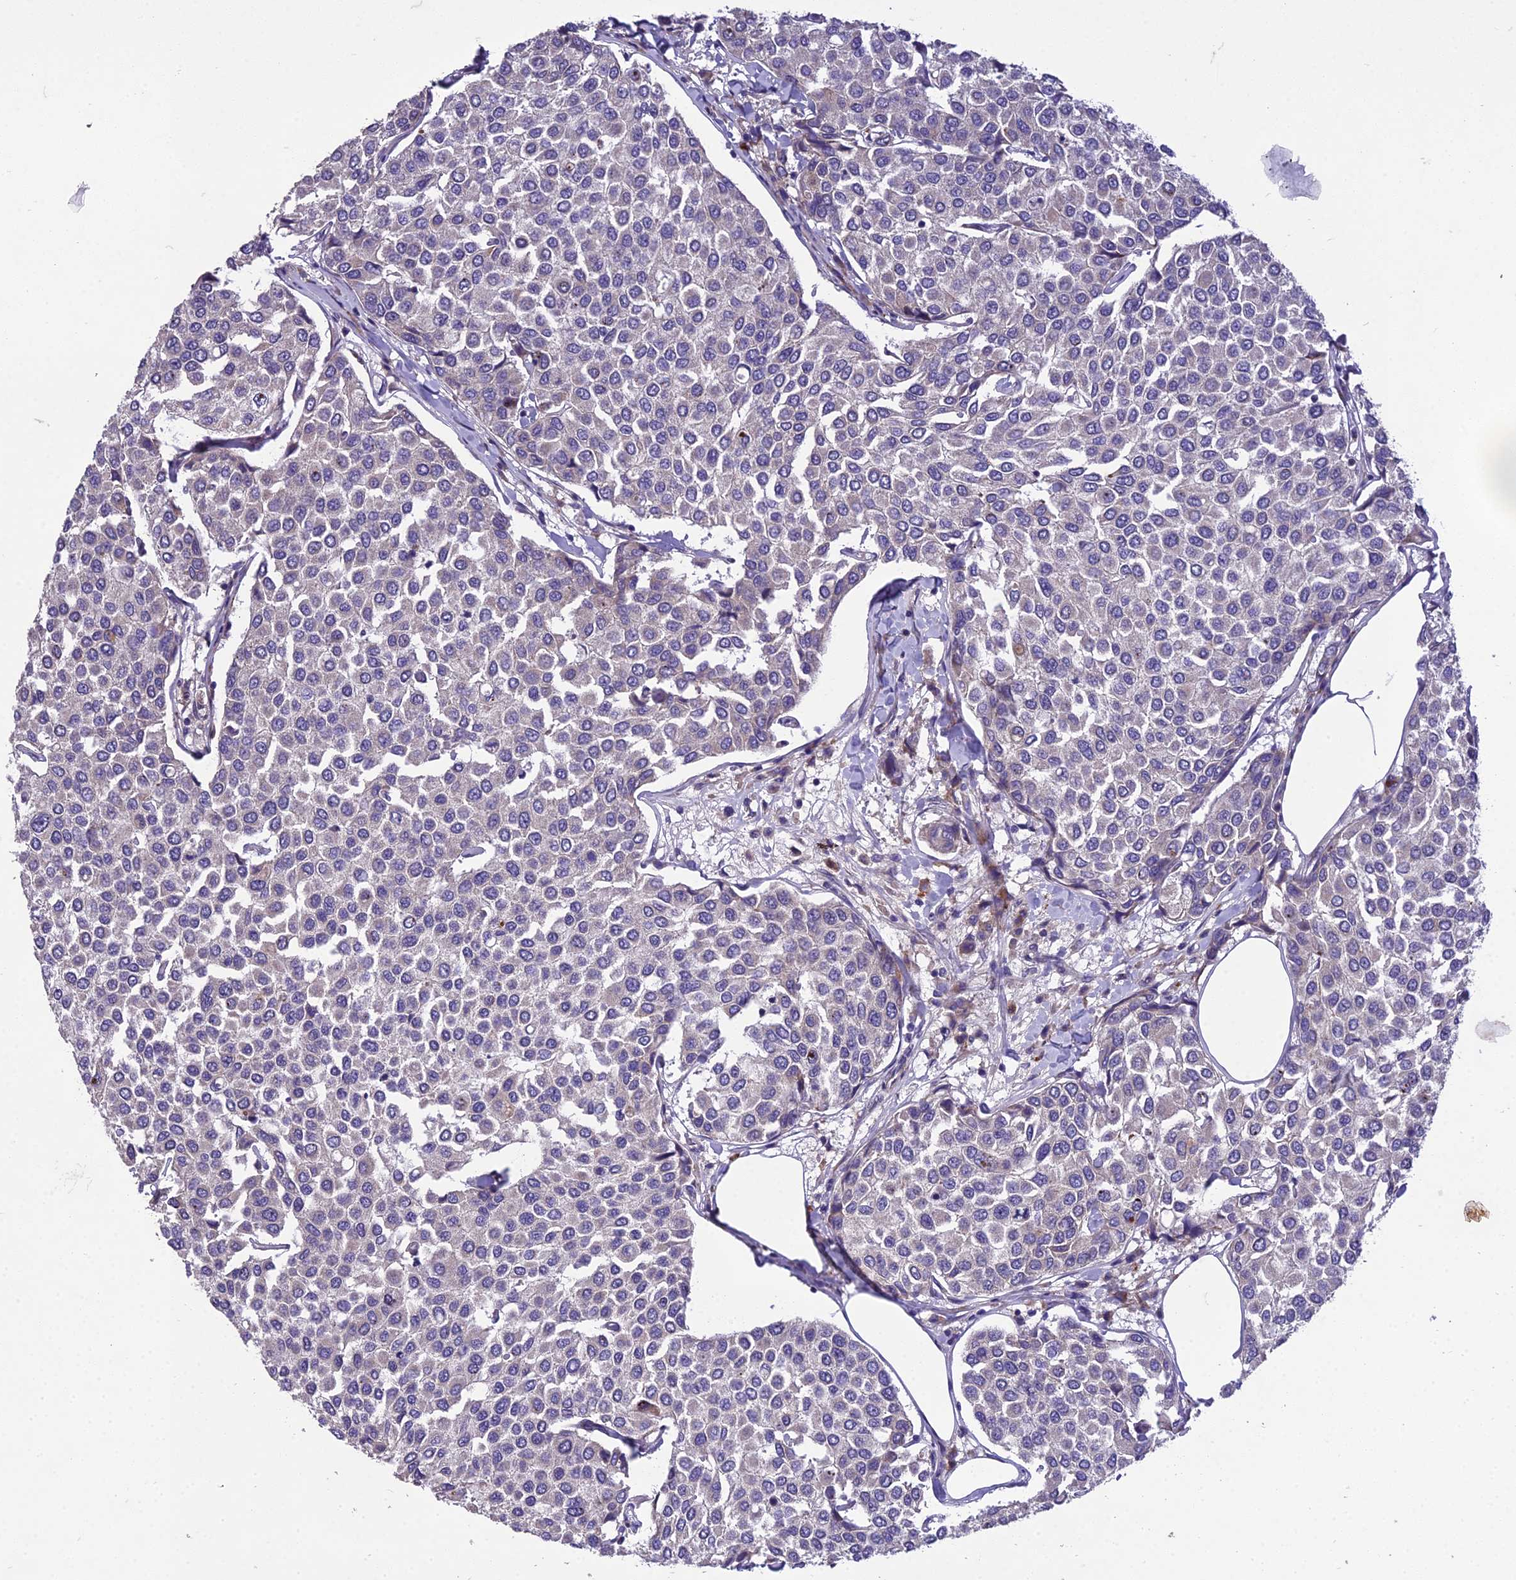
{"staining": {"intensity": "negative", "quantity": "none", "location": "none"}, "tissue": "breast cancer", "cell_type": "Tumor cells", "image_type": "cancer", "snomed": [{"axis": "morphology", "description": "Duct carcinoma"}, {"axis": "topography", "description": "Breast"}], "caption": "This histopathology image is of infiltrating ductal carcinoma (breast) stained with immunohistochemistry to label a protein in brown with the nuclei are counter-stained blue. There is no staining in tumor cells.", "gene": "ADIPOR2", "patient": {"sex": "female", "age": 55}}